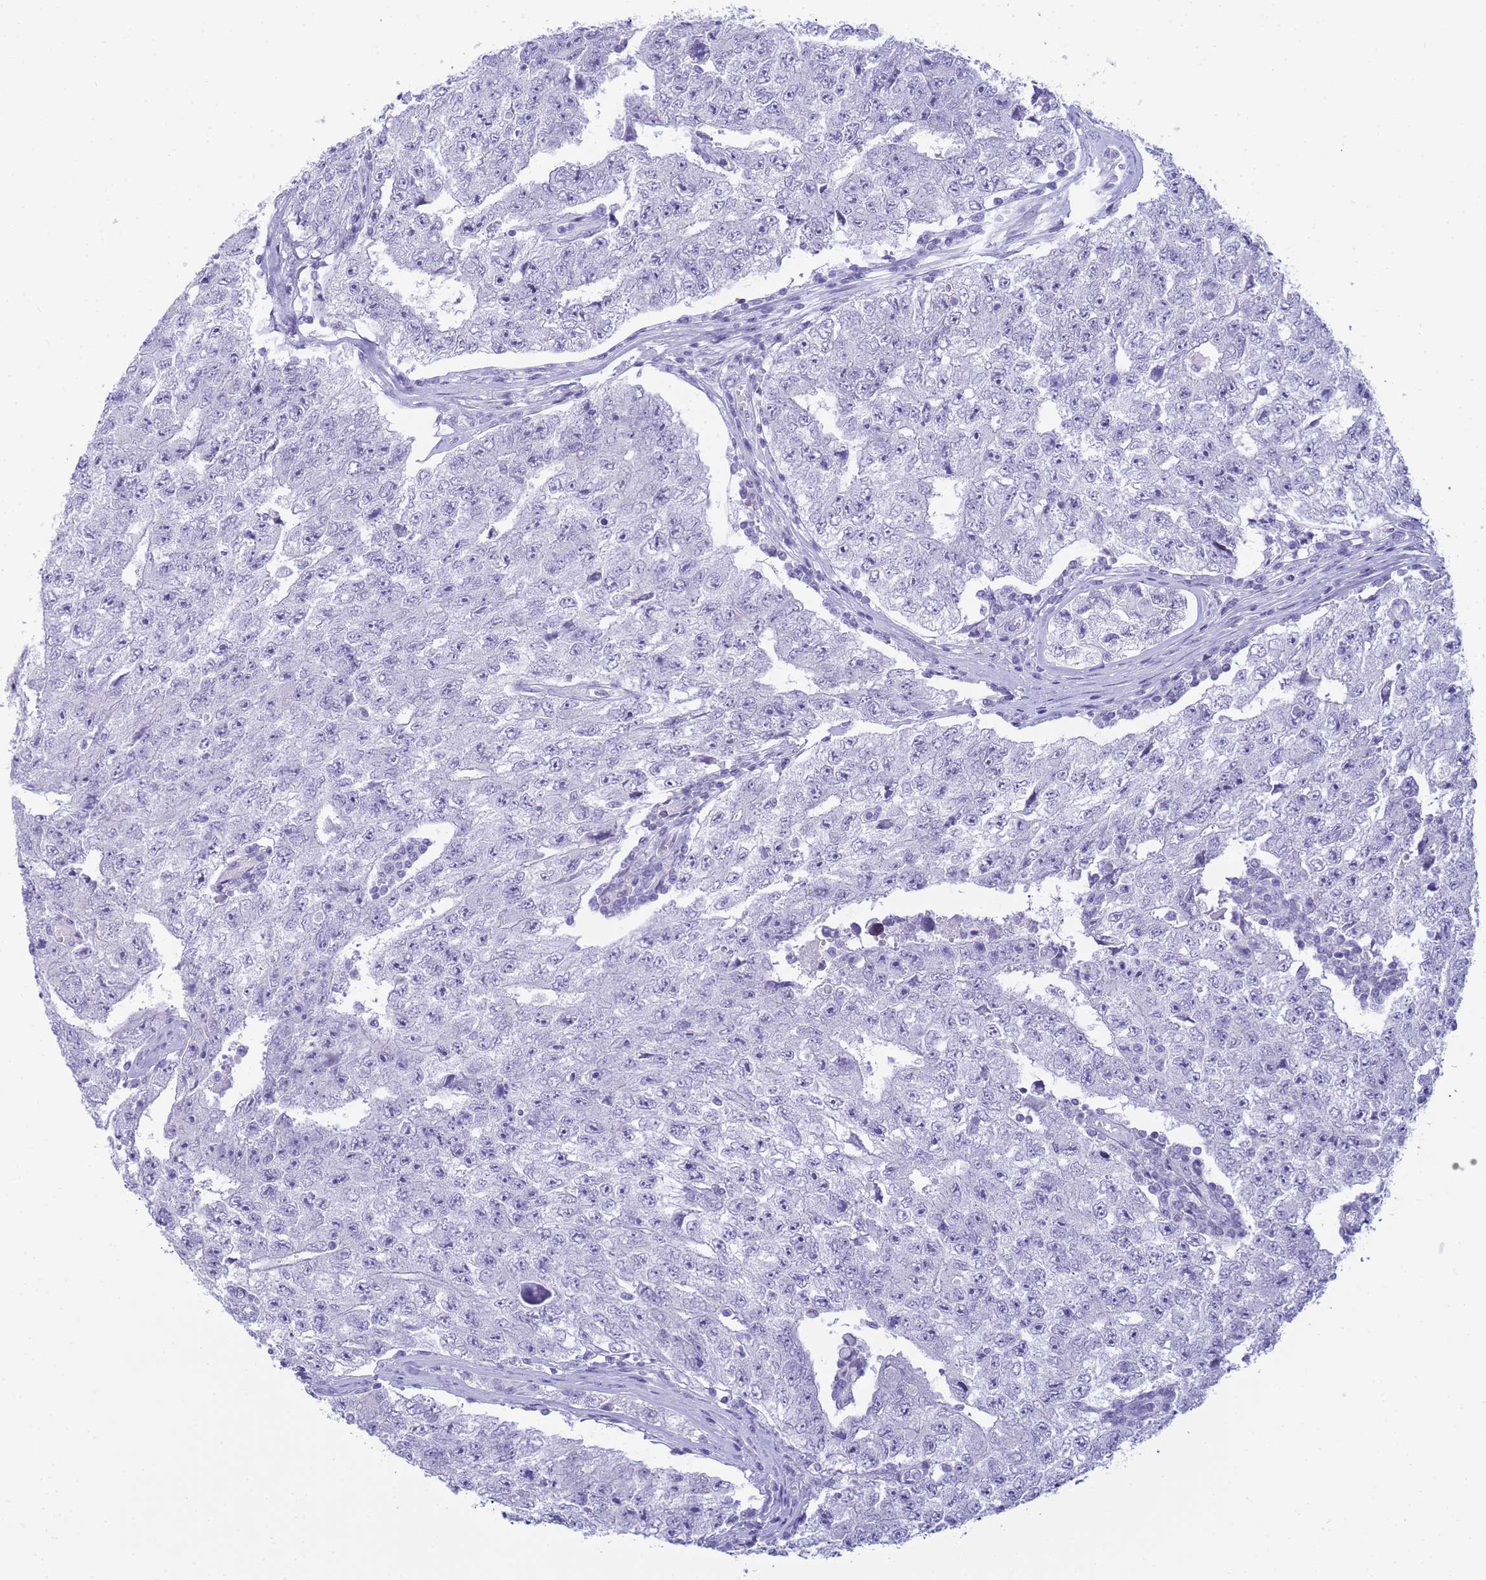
{"staining": {"intensity": "negative", "quantity": "none", "location": "none"}, "tissue": "testis cancer", "cell_type": "Tumor cells", "image_type": "cancer", "snomed": [{"axis": "morphology", "description": "Carcinoma, Embryonal, NOS"}, {"axis": "topography", "description": "Testis"}], "caption": "Immunohistochemistry histopathology image of neoplastic tissue: testis cancer (embryonal carcinoma) stained with DAB exhibits no significant protein positivity in tumor cells. The staining was performed using DAB to visualize the protein expression in brown, while the nuclei were stained in blue with hematoxylin (Magnification: 20x).", "gene": "SNX20", "patient": {"sex": "male", "age": 17}}